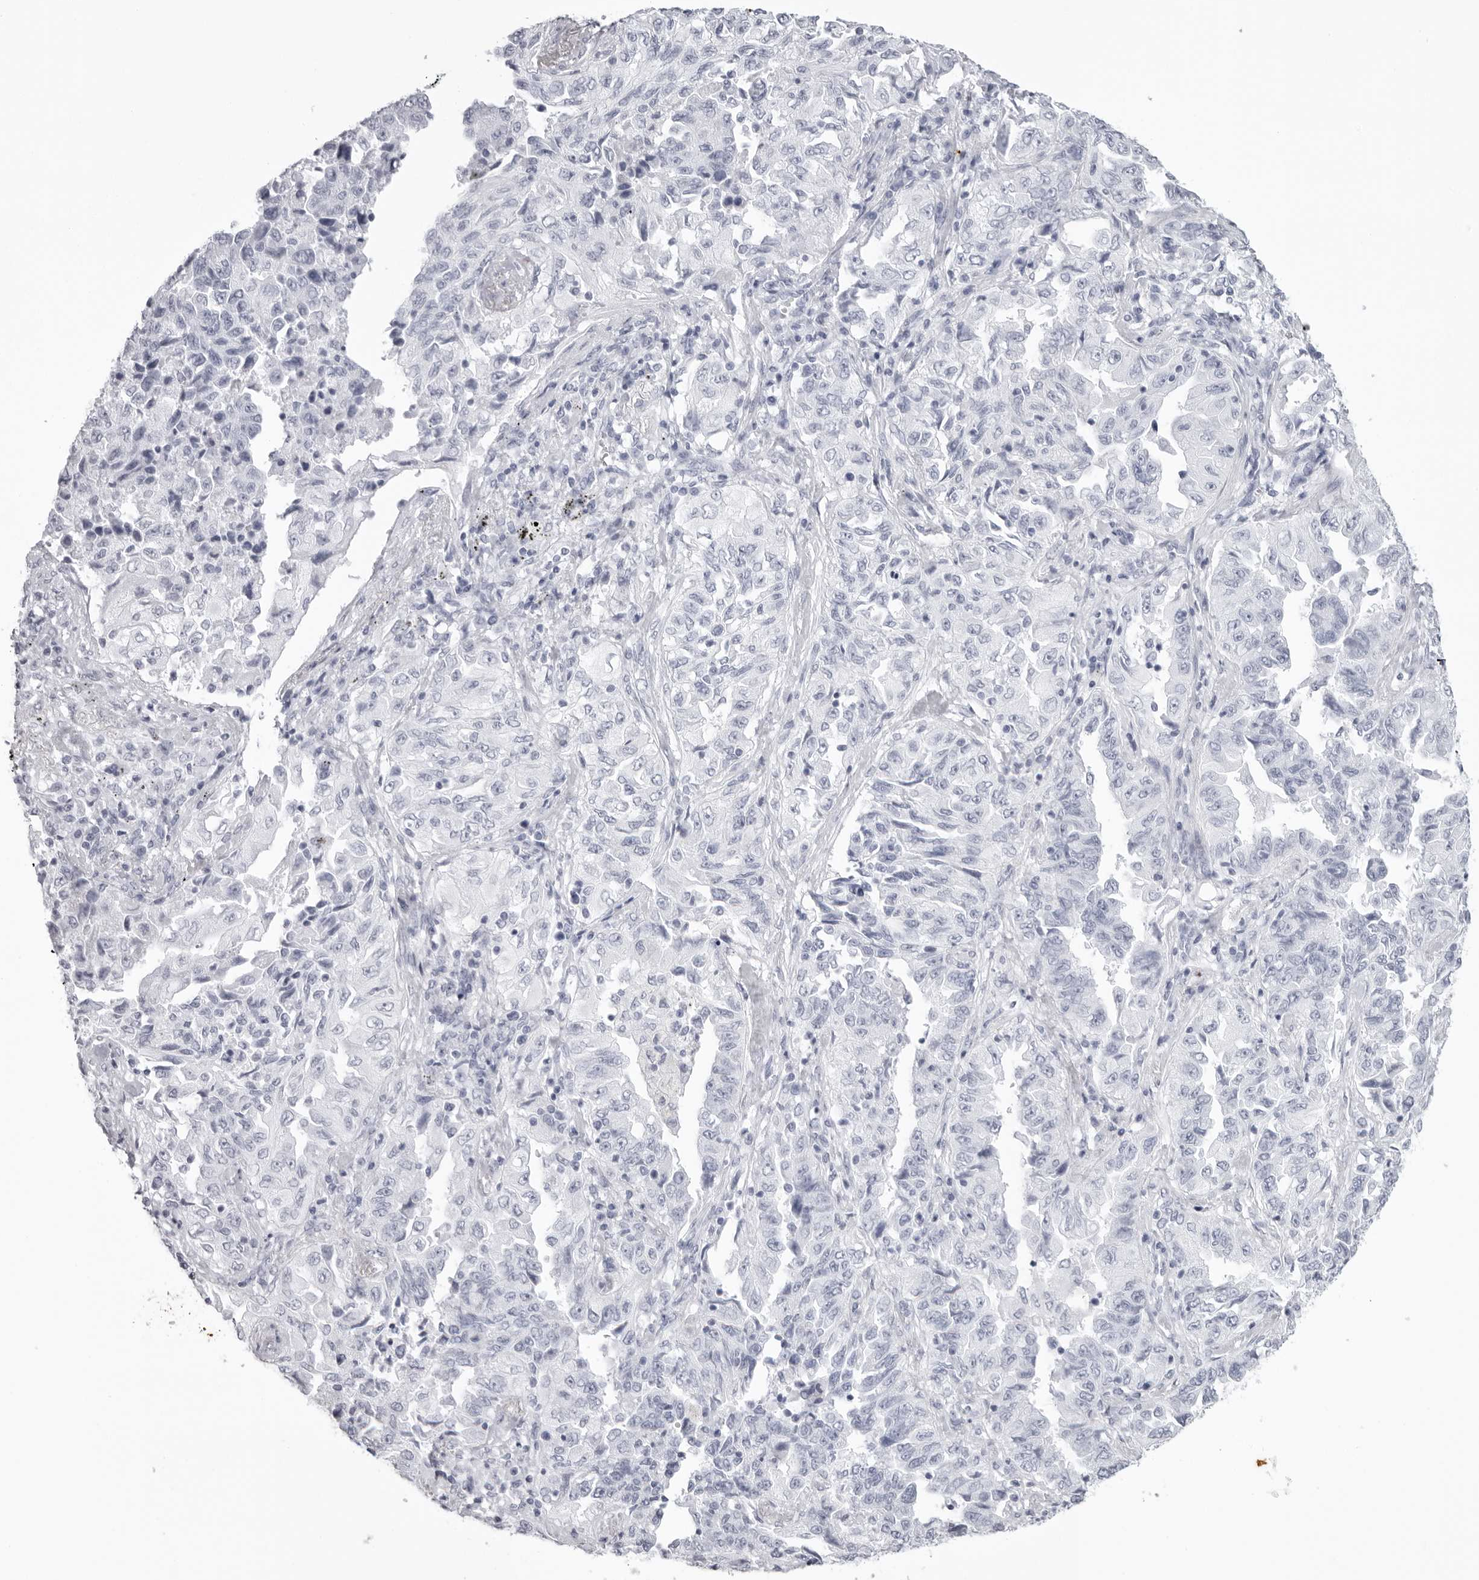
{"staining": {"intensity": "negative", "quantity": "none", "location": "none"}, "tissue": "lung cancer", "cell_type": "Tumor cells", "image_type": "cancer", "snomed": [{"axis": "morphology", "description": "Adenocarcinoma, NOS"}, {"axis": "topography", "description": "Lung"}], "caption": "This is an IHC micrograph of human adenocarcinoma (lung). There is no staining in tumor cells.", "gene": "KLK9", "patient": {"sex": "female", "age": 51}}